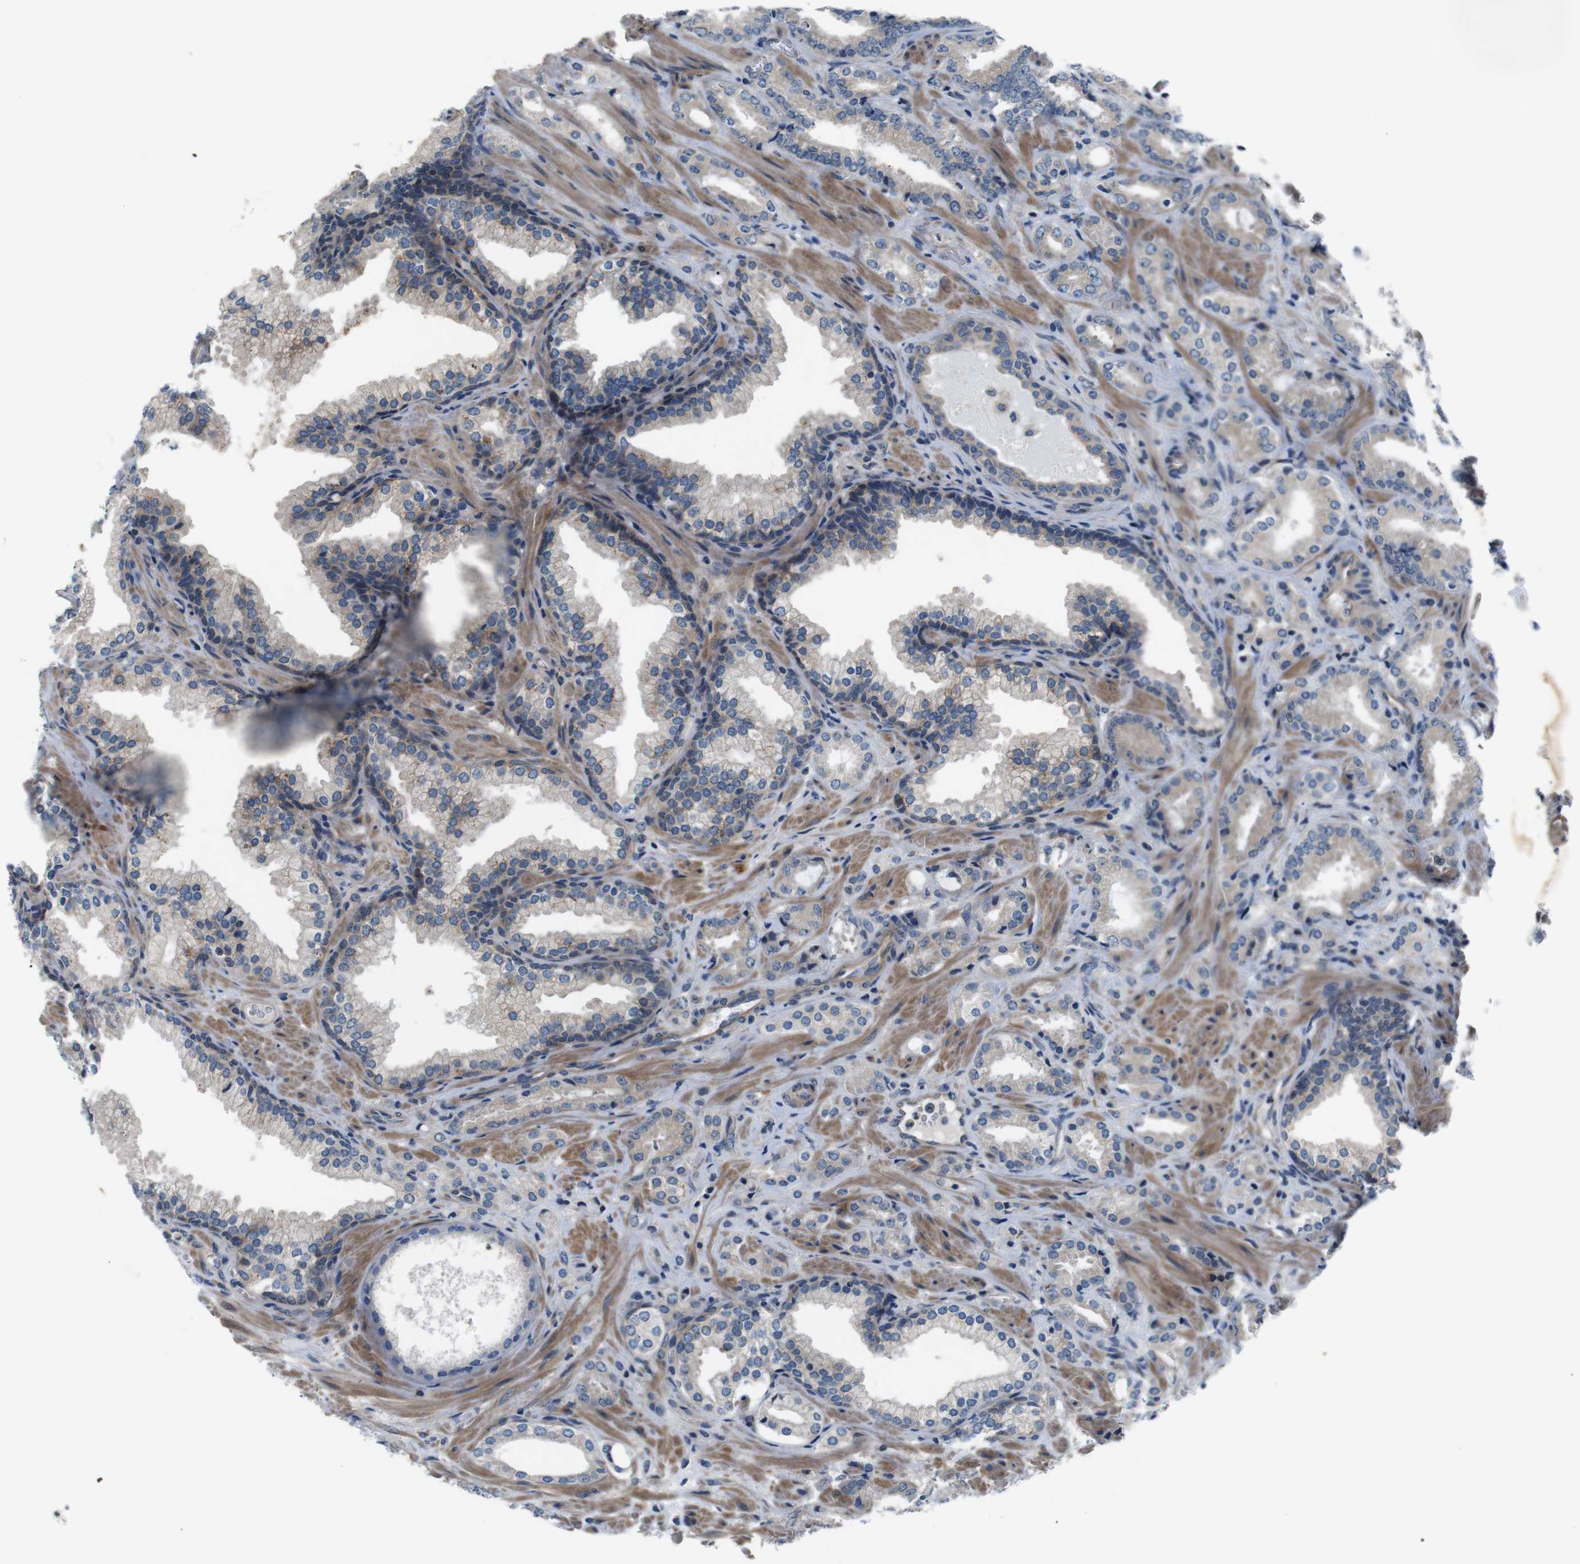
{"staining": {"intensity": "weak", "quantity": ">75%", "location": "cytoplasmic/membranous"}, "tissue": "prostate cancer", "cell_type": "Tumor cells", "image_type": "cancer", "snomed": [{"axis": "morphology", "description": "Adenocarcinoma, High grade"}, {"axis": "topography", "description": "Prostate"}], "caption": "This micrograph shows IHC staining of human prostate high-grade adenocarcinoma, with low weak cytoplasmic/membranous staining in approximately >75% of tumor cells.", "gene": "JAK1", "patient": {"sex": "male", "age": 64}}